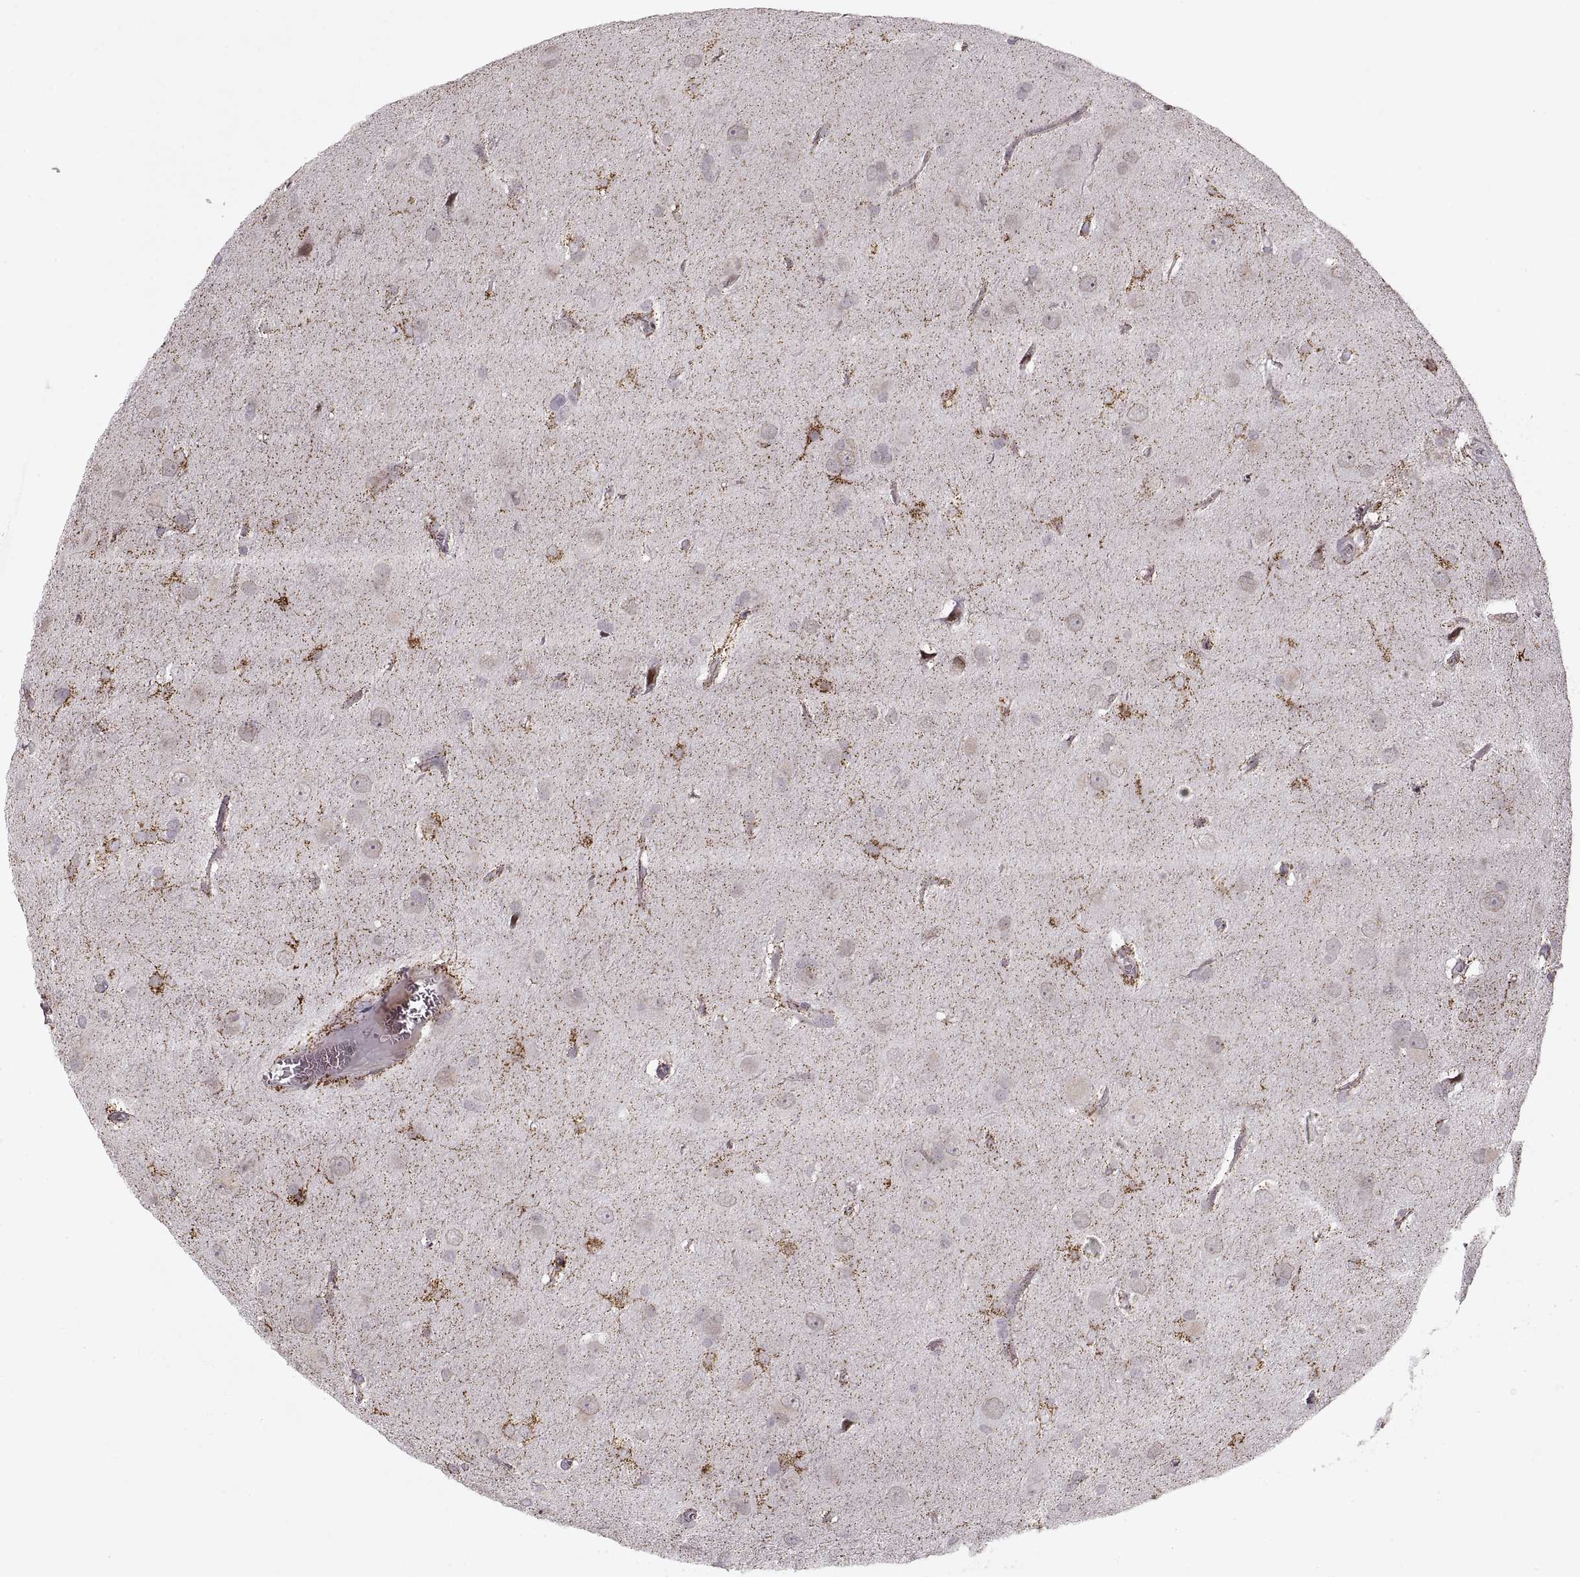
{"staining": {"intensity": "negative", "quantity": "none", "location": "none"}, "tissue": "glioma", "cell_type": "Tumor cells", "image_type": "cancer", "snomed": [{"axis": "morphology", "description": "Glioma, malignant, Low grade"}, {"axis": "topography", "description": "Brain"}], "caption": "High magnification brightfield microscopy of malignant low-grade glioma stained with DAB (3,3'-diaminobenzidine) (brown) and counterstained with hematoxylin (blue): tumor cells show no significant positivity. Nuclei are stained in blue.", "gene": "ASIC3", "patient": {"sex": "male", "age": 58}}